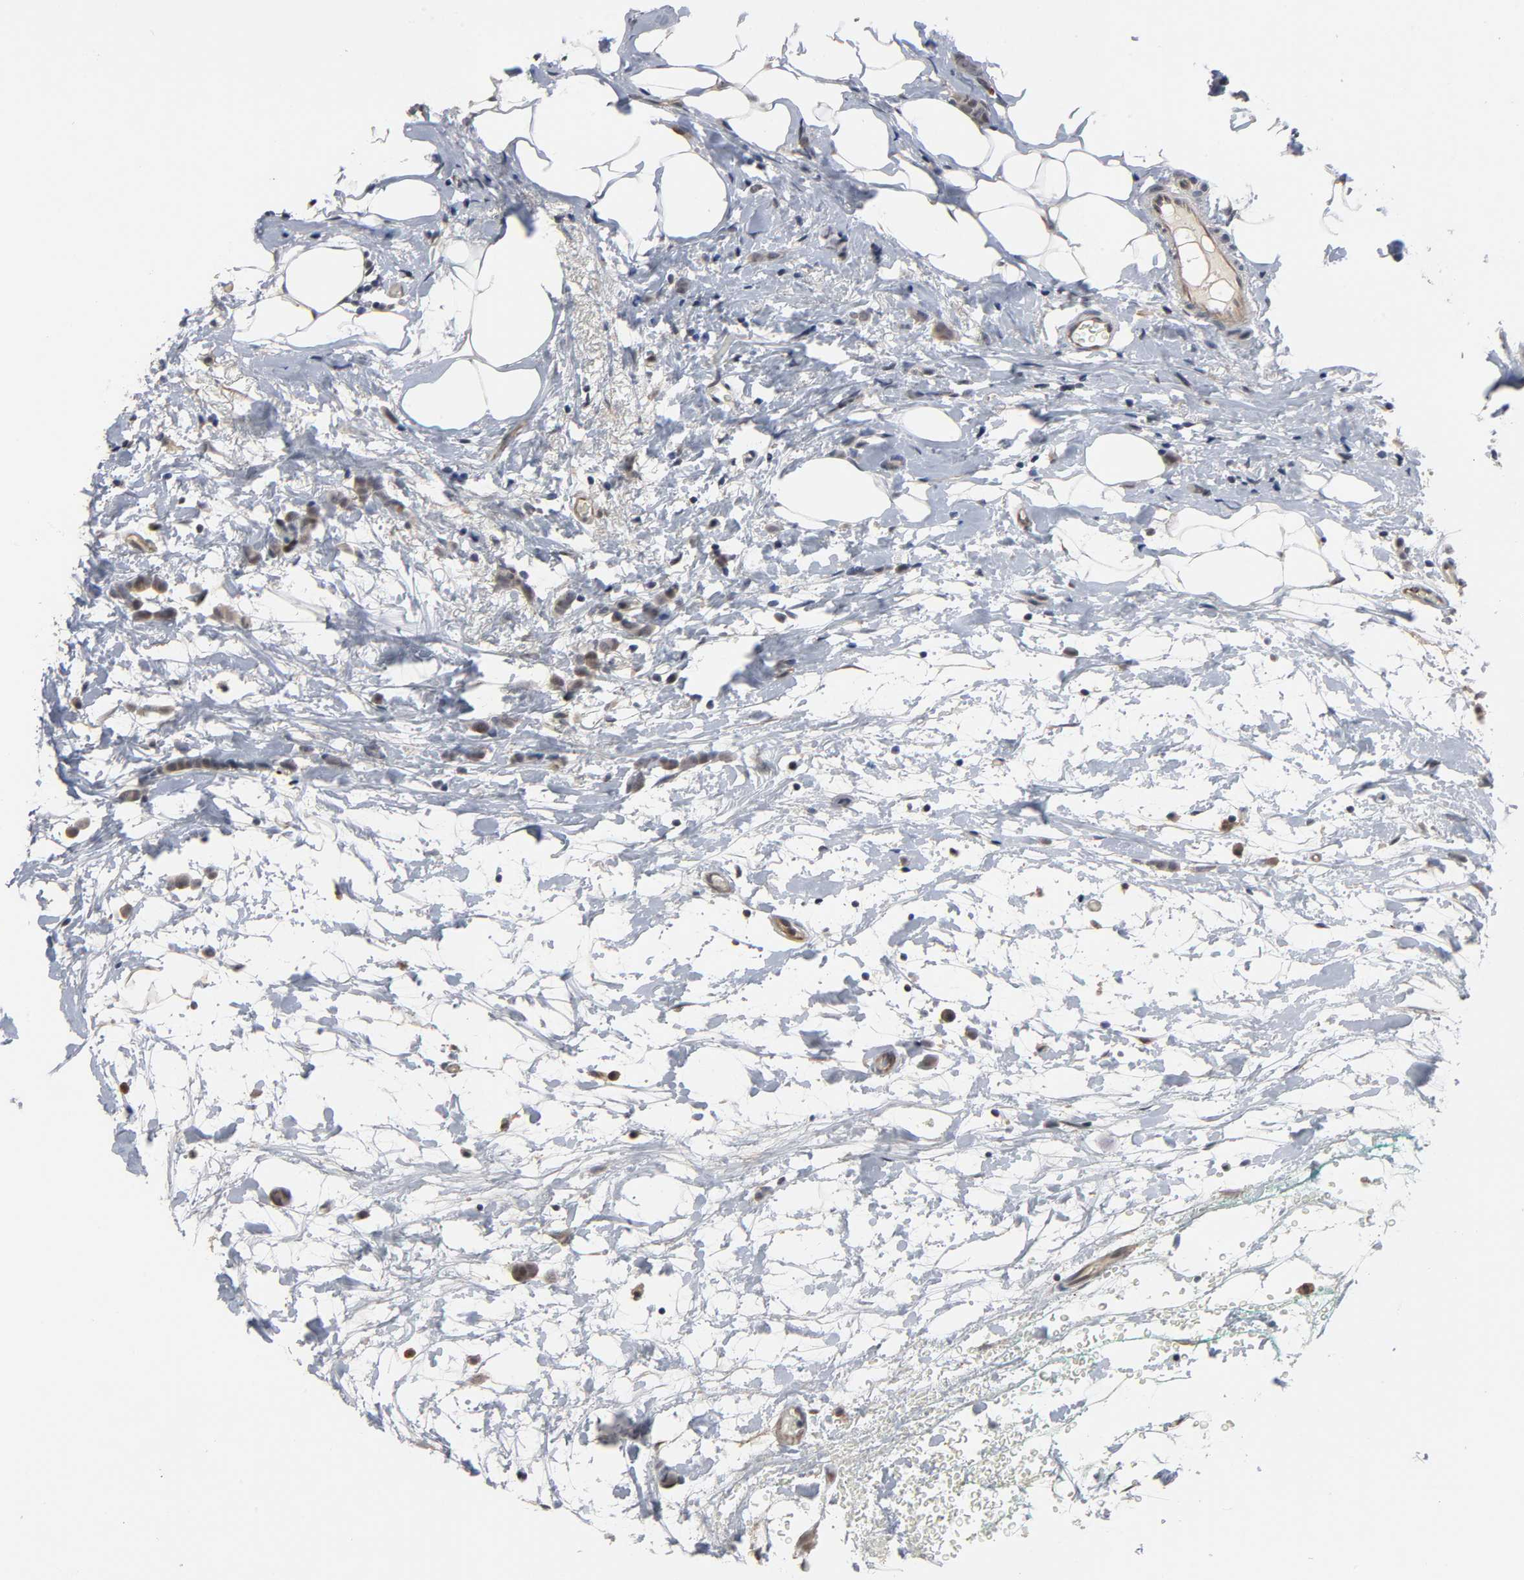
{"staining": {"intensity": "negative", "quantity": "none", "location": "none"}, "tissue": "breast cancer", "cell_type": "Tumor cells", "image_type": "cancer", "snomed": [{"axis": "morphology", "description": "Lobular carcinoma"}, {"axis": "topography", "description": "Breast"}], "caption": "This is an immunohistochemistry (IHC) micrograph of breast cancer (lobular carcinoma). There is no staining in tumor cells.", "gene": "RTL5", "patient": {"sex": "female", "age": 60}}